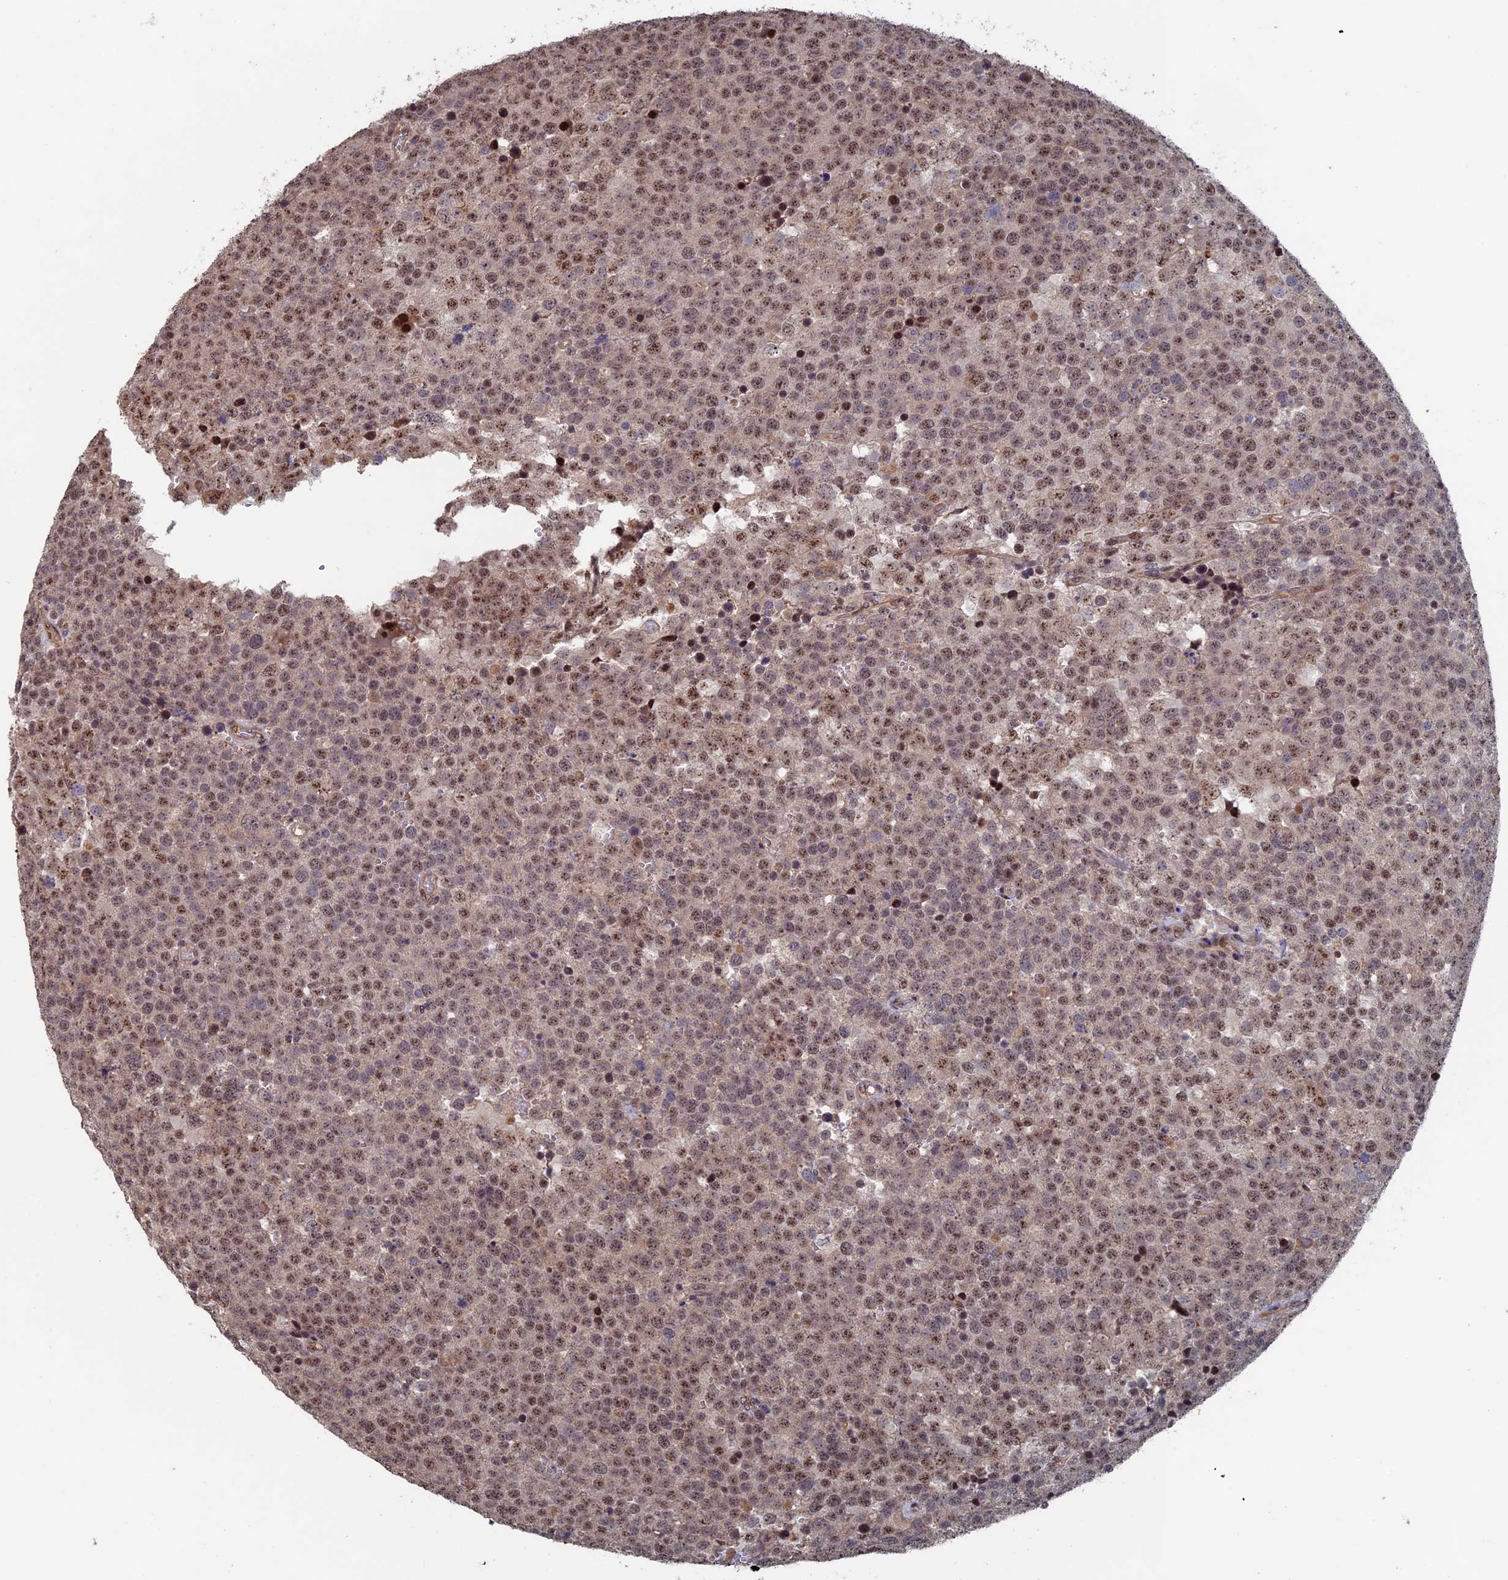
{"staining": {"intensity": "moderate", "quantity": ">75%", "location": "nuclear"}, "tissue": "testis cancer", "cell_type": "Tumor cells", "image_type": "cancer", "snomed": [{"axis": "morphology", "description": "Seminoma, NOS"}, {"axis": "topography", "description": "Testis"}], "caption": "Protein analysis of testis cancer (seminoma) tissue demonstrates moderate nuclear positivity in approximately >75% of tumor cells. (Brightfield microscopy of DAB IHC at high magnification).", "gene": "KIAA1328", "patient": {"sex": "male", "age": 71}}